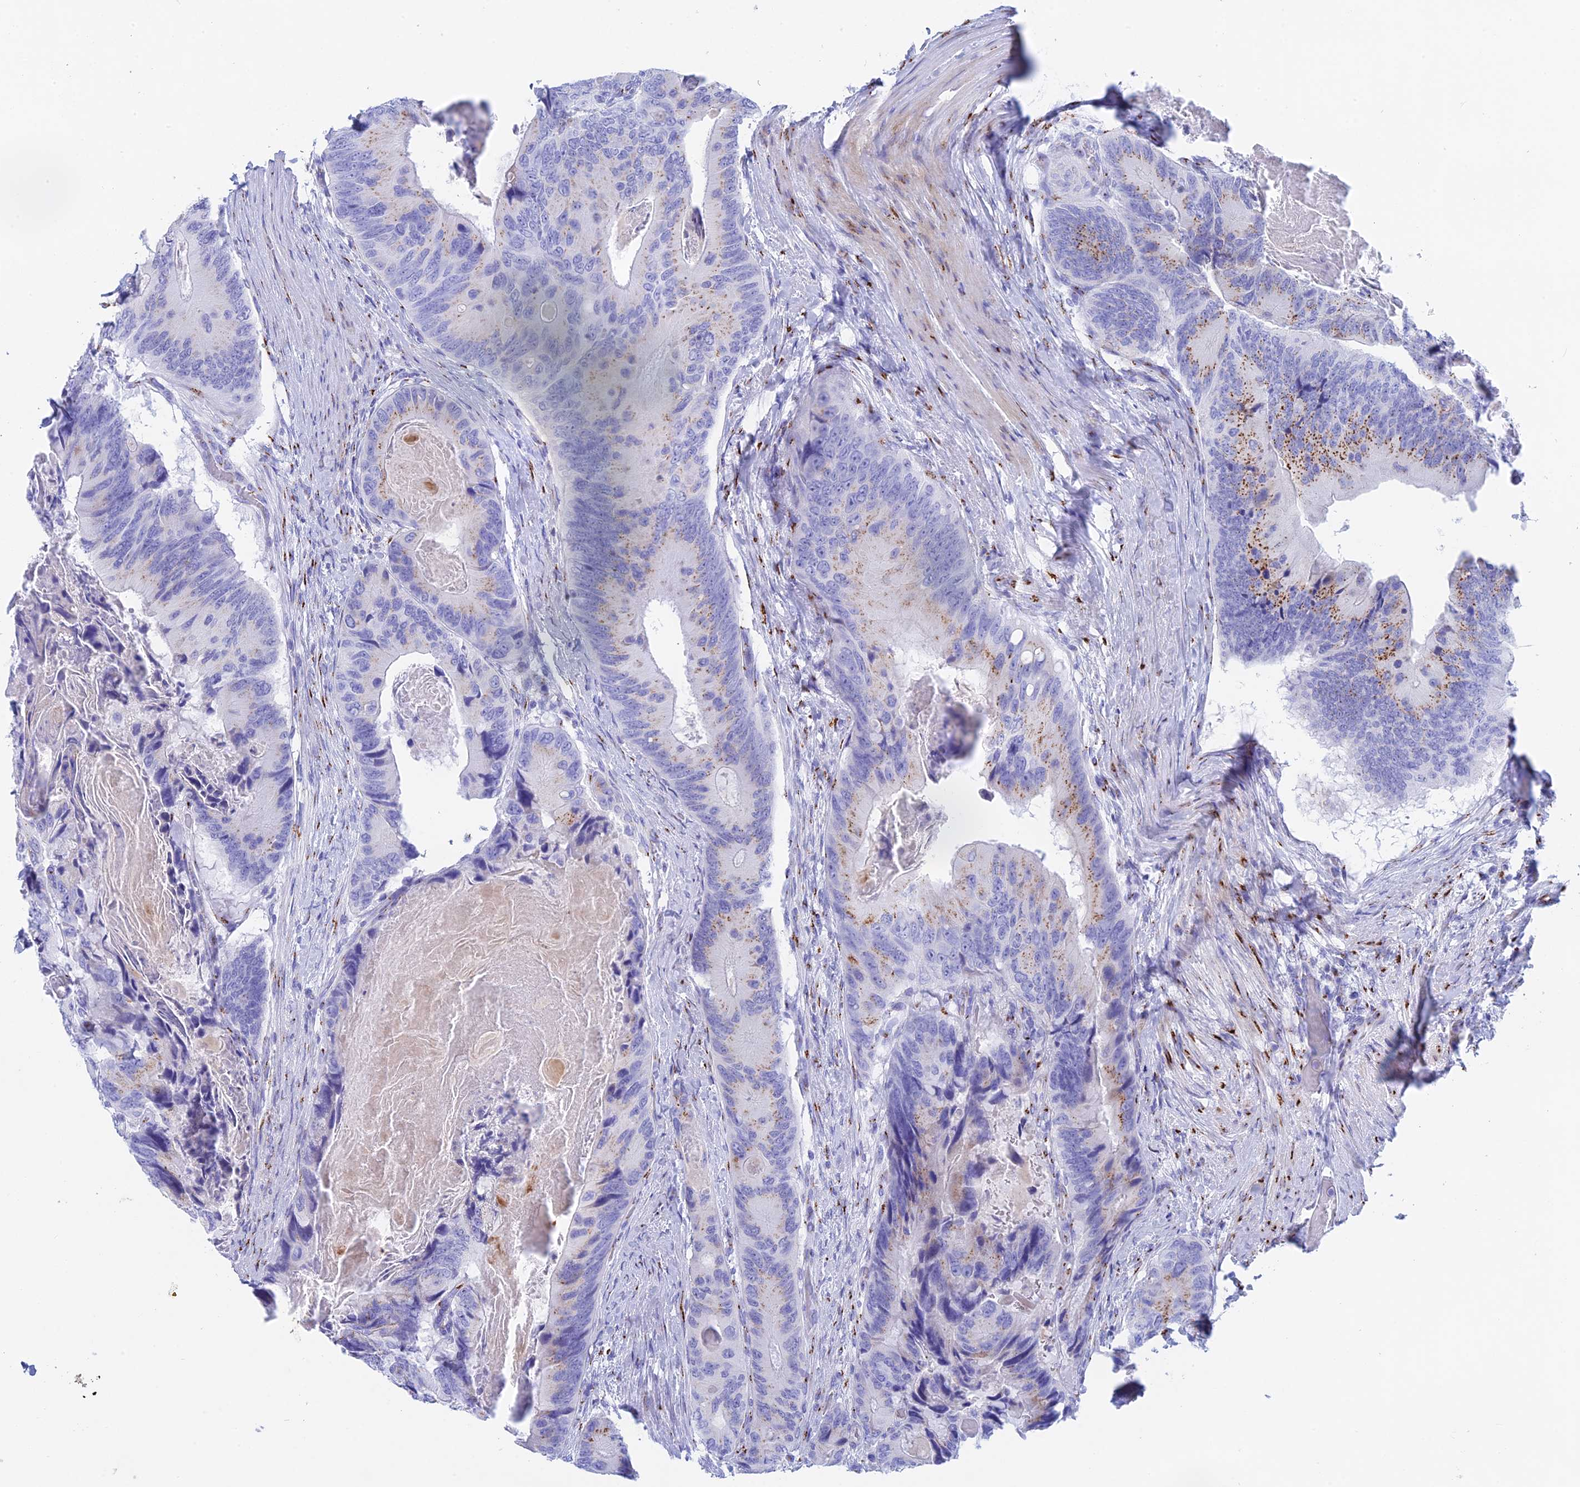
{"staining": {"intensity": "moderate", "quantity": "25%-75%", "location": "cytoplasmic/membranous"}, "tissue": "colorectal cancer", "cell_type": "Tumor cells", "image_type": "cancer", "snomed": [{"axis": "morphology", "description": "Adenocarcinoma, NOS"}, {"axis": "topography", "description": "Colon"}], "caption": "Approximately 25%-75% of tumor cells in colorectal cancer display moderate cytoplasmic/membranous protein positivity as visualized by brown immunohistochemical staining.", "gene": "ERICH4", "patient": {"sex": "male", "age": 84}}